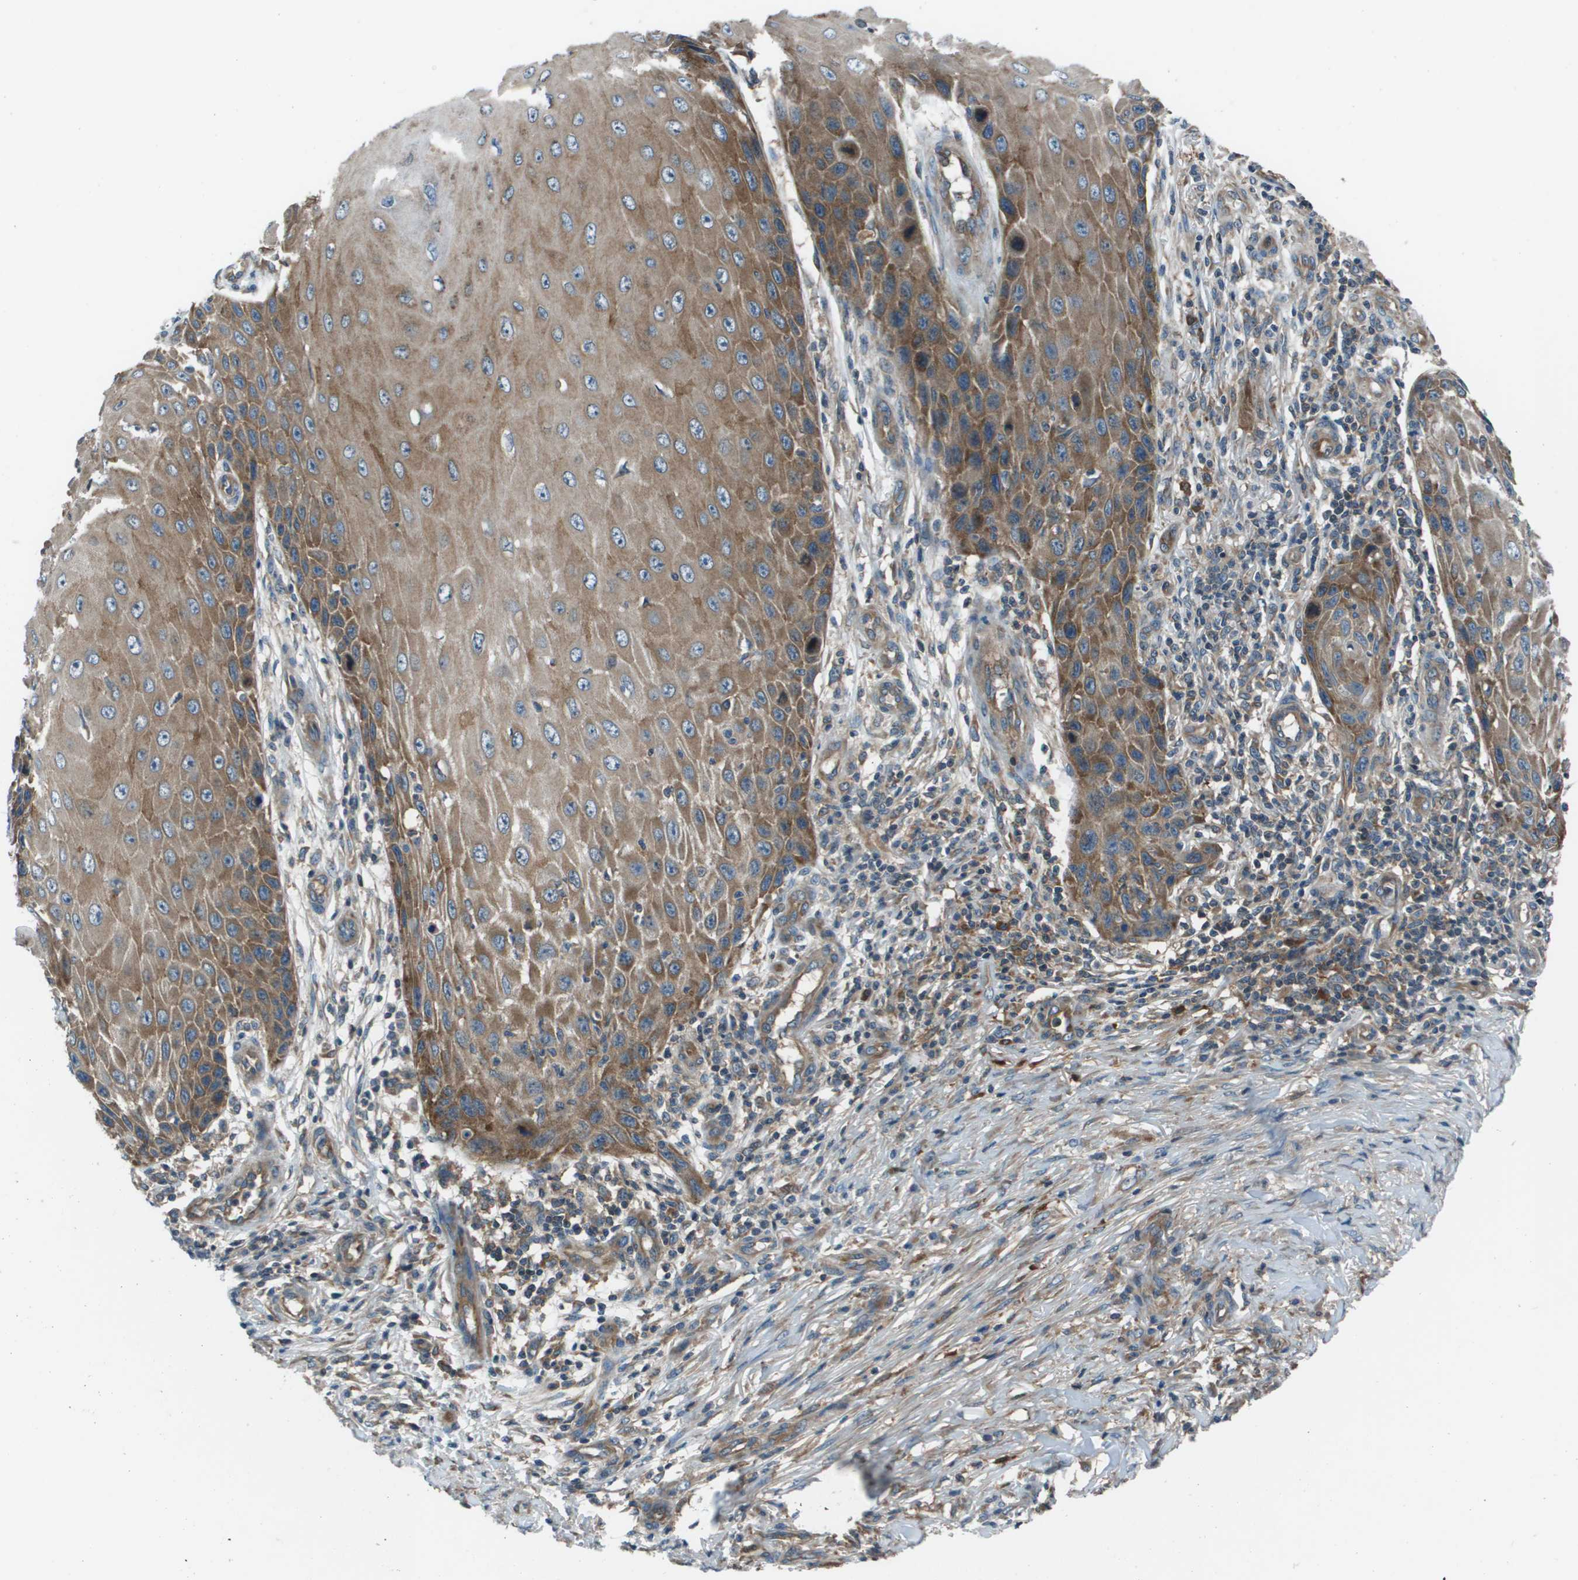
{"staining": {"intensity": "moderate", "quantity": ">75%", "location": "cytoplasmic/membranous"}, "tissue": "skin cancer", "cell_type": "Tumor cells", "image_type": "cancer", "snomed": [{"axis": "morphology", "description": "Squamous cell carcinoma, NOS"}, {"axis": "topography", "description": "Skin"}], "caption": "An immunohistochemistry micrograph of neoplastic tissue is shown. Protein staining in brown highlights moderate cytoplasmic/membranous positivity in skin squamous cell carcinoma within tumor cells.", "gene": "EIF3B", "patient": {"sex": "female", "age": 73}}